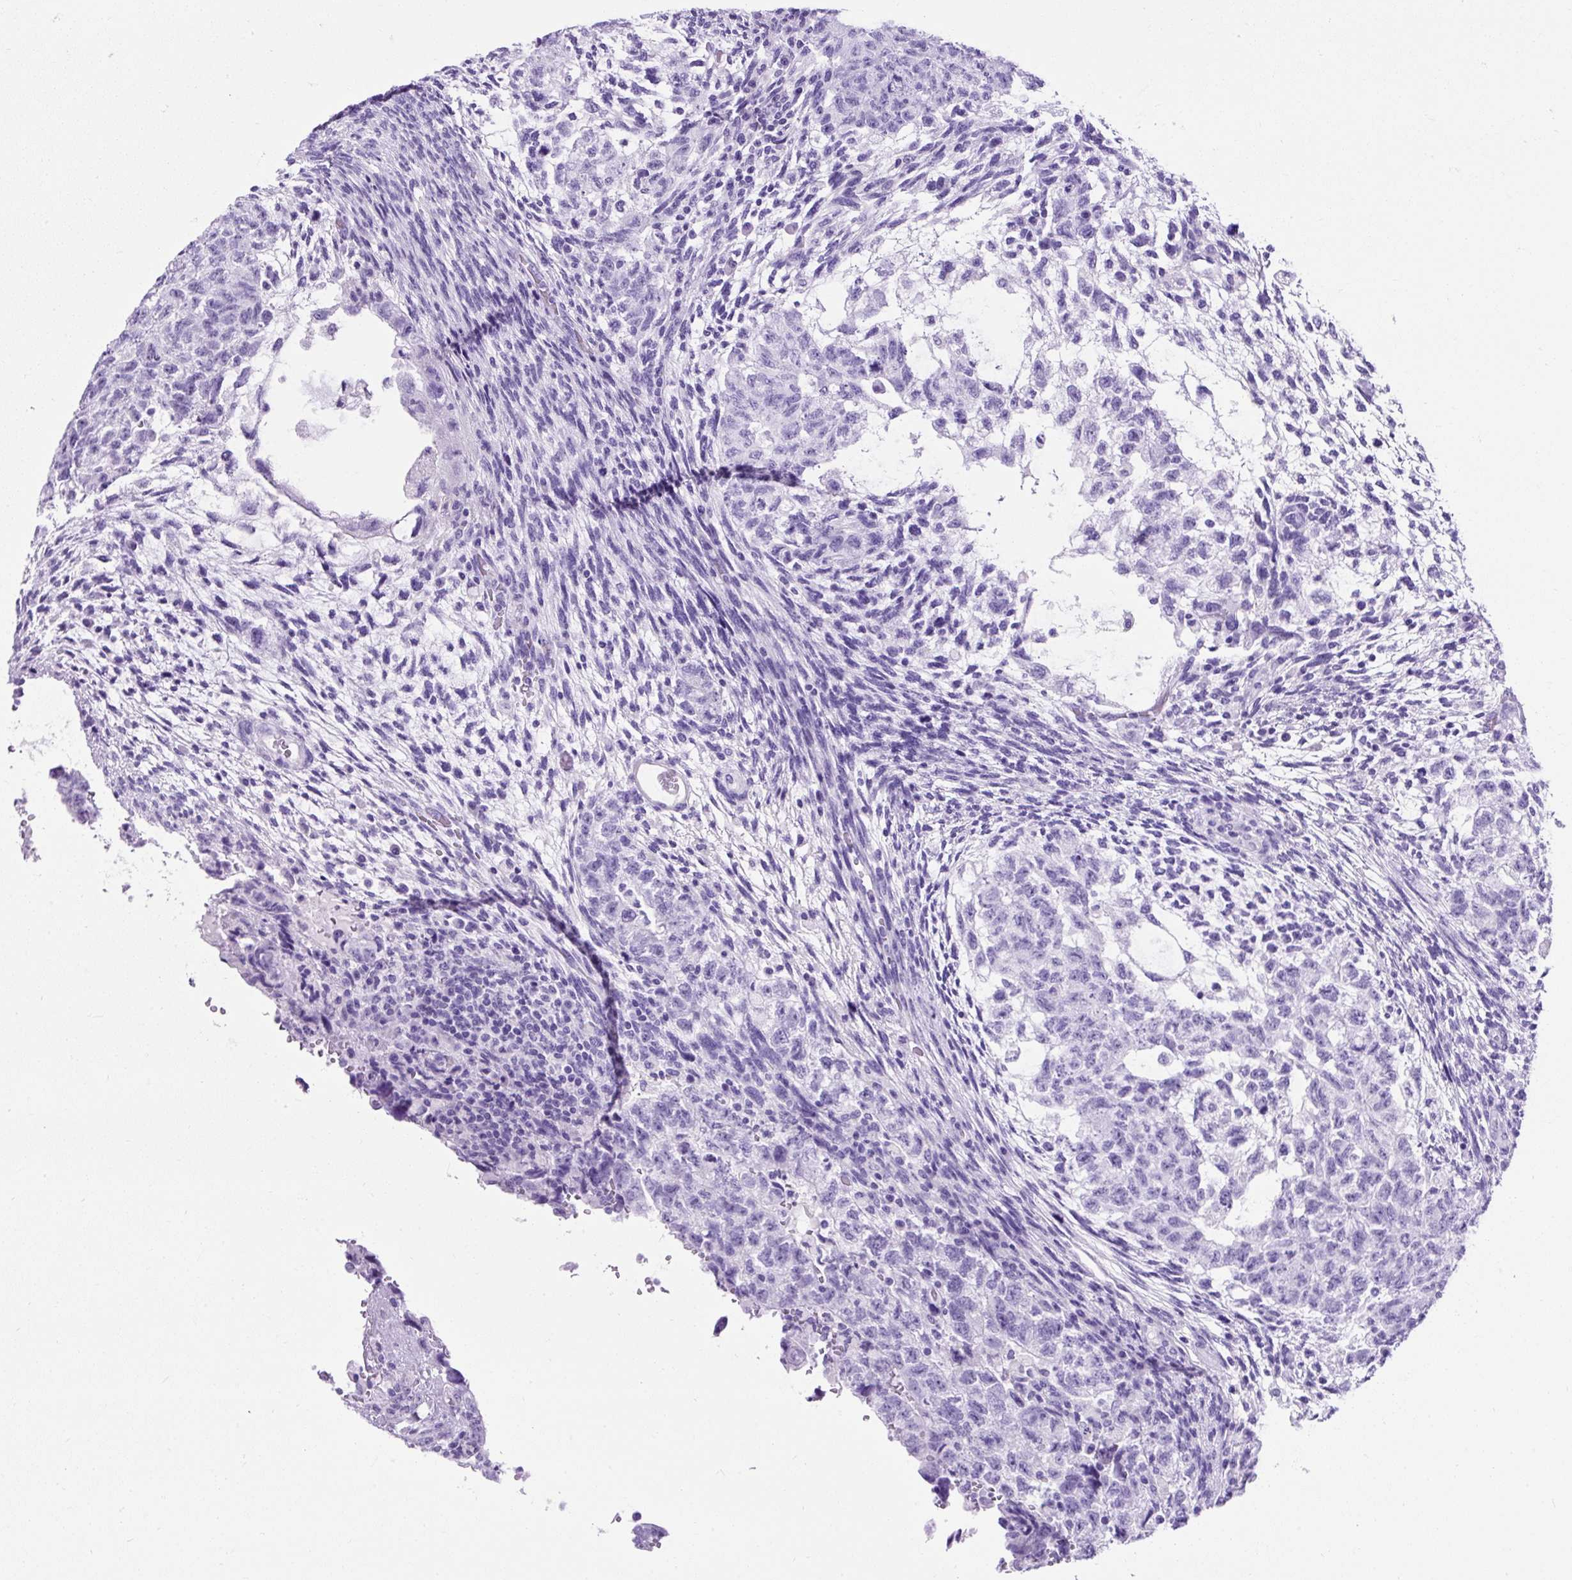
{"staining": {"intensity": "negative", "quantity": "none", "location": "none"}, "tissue": "testis cancer", "cell_type": "Tumor cells", "image_type": "cancer", "snomed": [{"axis": "morphology", "description": "Normal tissue, NOS"}, {"axis": "morphology", "description": "Carcinoma, Embryonal, NOS"}, {"axis": "topography", "description": "Testis"}], "caption": "High power microscopy micrograph of an IHC histopathology image of embryonal carcinoma (testis), revealing no significant positivity in tumor cells. Brightfield microscopy of immunohistochemistry stained with DAB (3,3'-diaminobenzidine) (brown) and hematoxylin (blue), captured at high magnification.", "gene": "KRT12", "patient": {"sex": "male", "age": 36}}